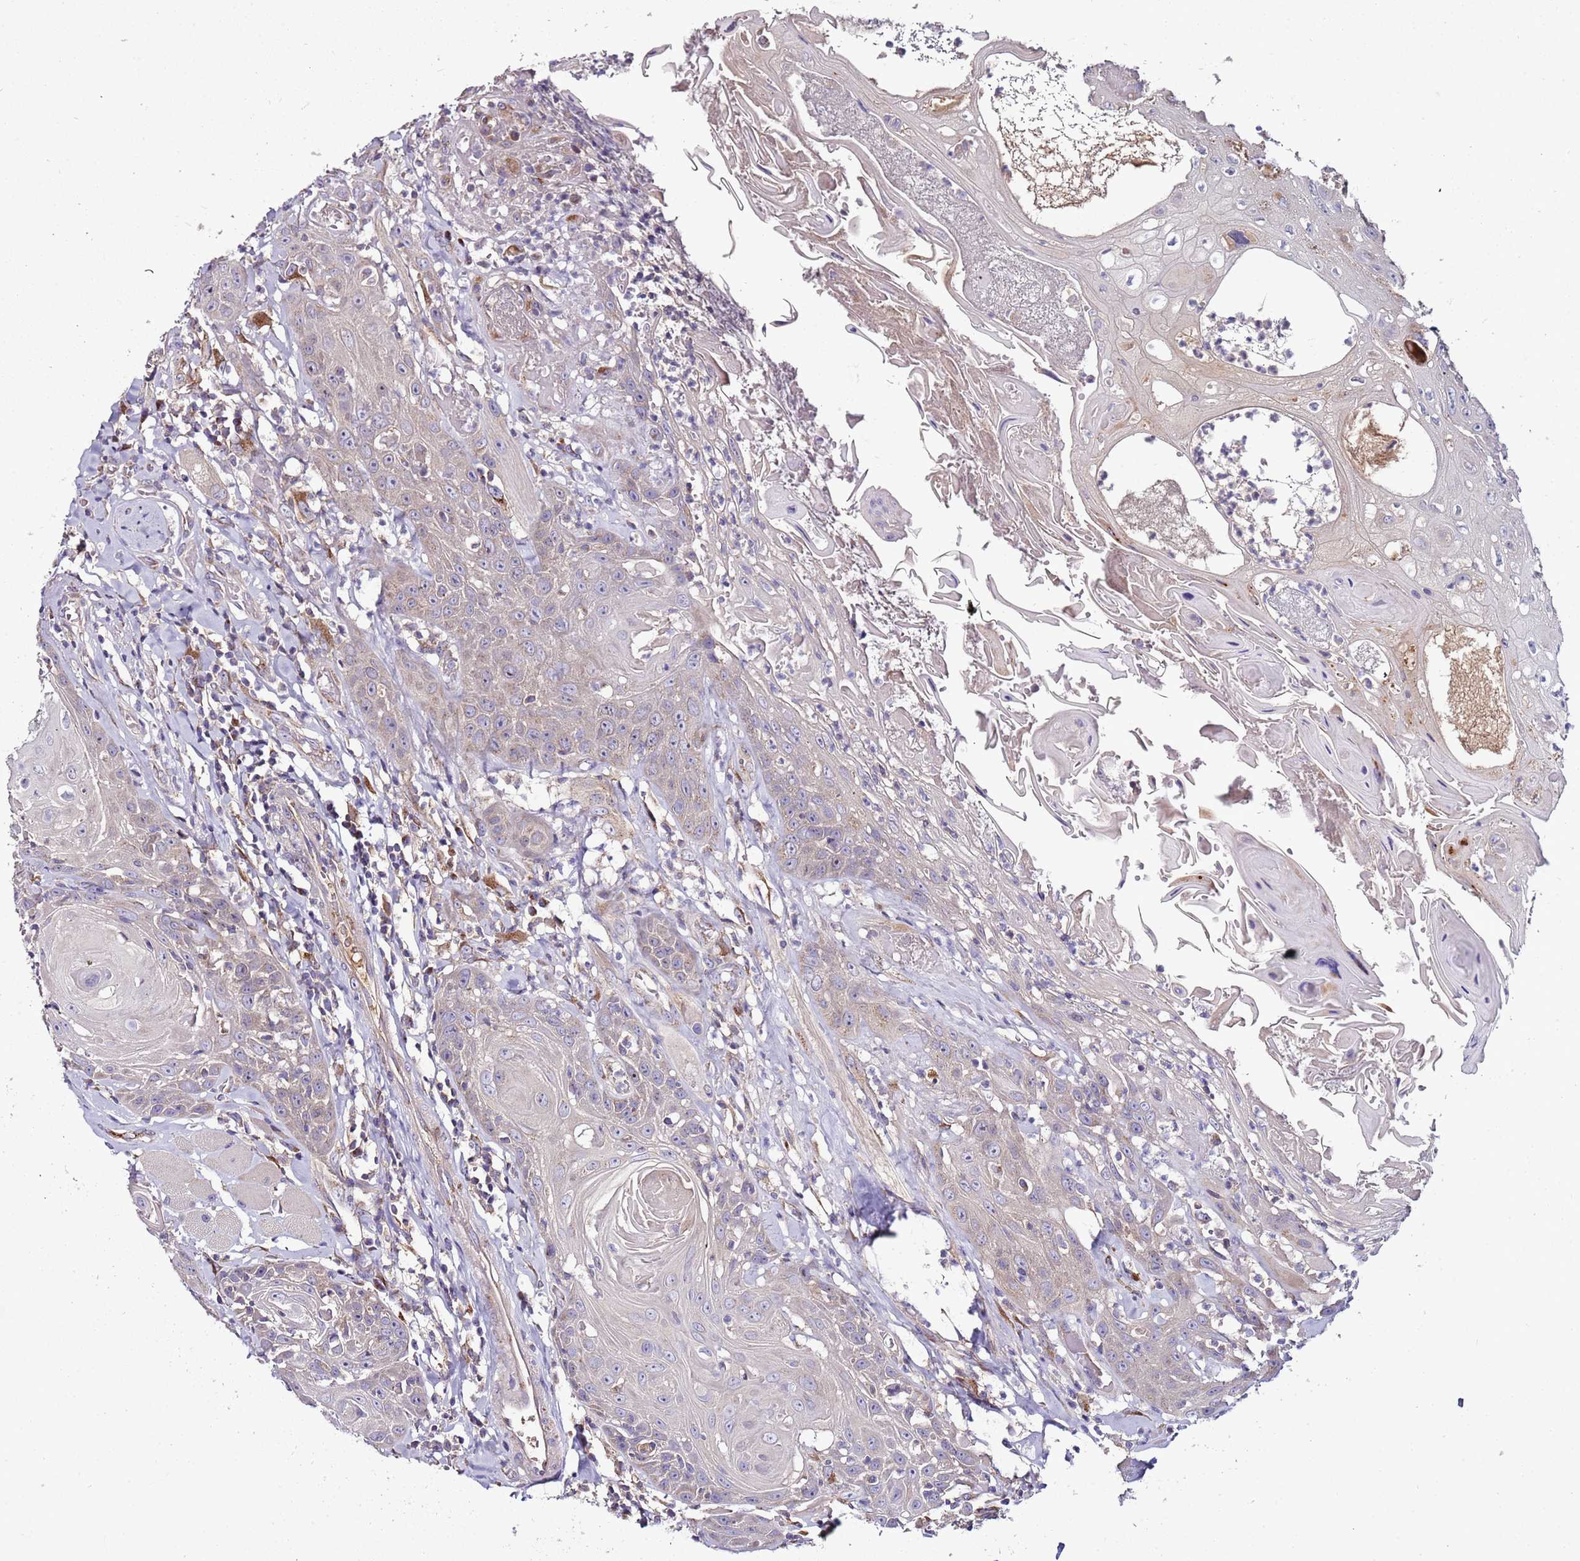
{"staining": {"intensity": "negative", "quantity": "none", "location": "none"}, "tissue": "head and neck cancer", "cell_type": "Tumor cells", "image_type": "cancer", "snomed": [{"axis": "morphology", "description": "Squamous cell carcinoma, NOS"}, {"axis": "topography", "description": "Head-Neck"}], "caption": "High power microscopy photomicrograph of an immunohistochemistry histopathology image of head and neck cancer (squamous cell carcinoma), revealing no significant staining in tumor cells.", "gene": "FAM20A", "patient": {"sex": "female", "age": 59}}